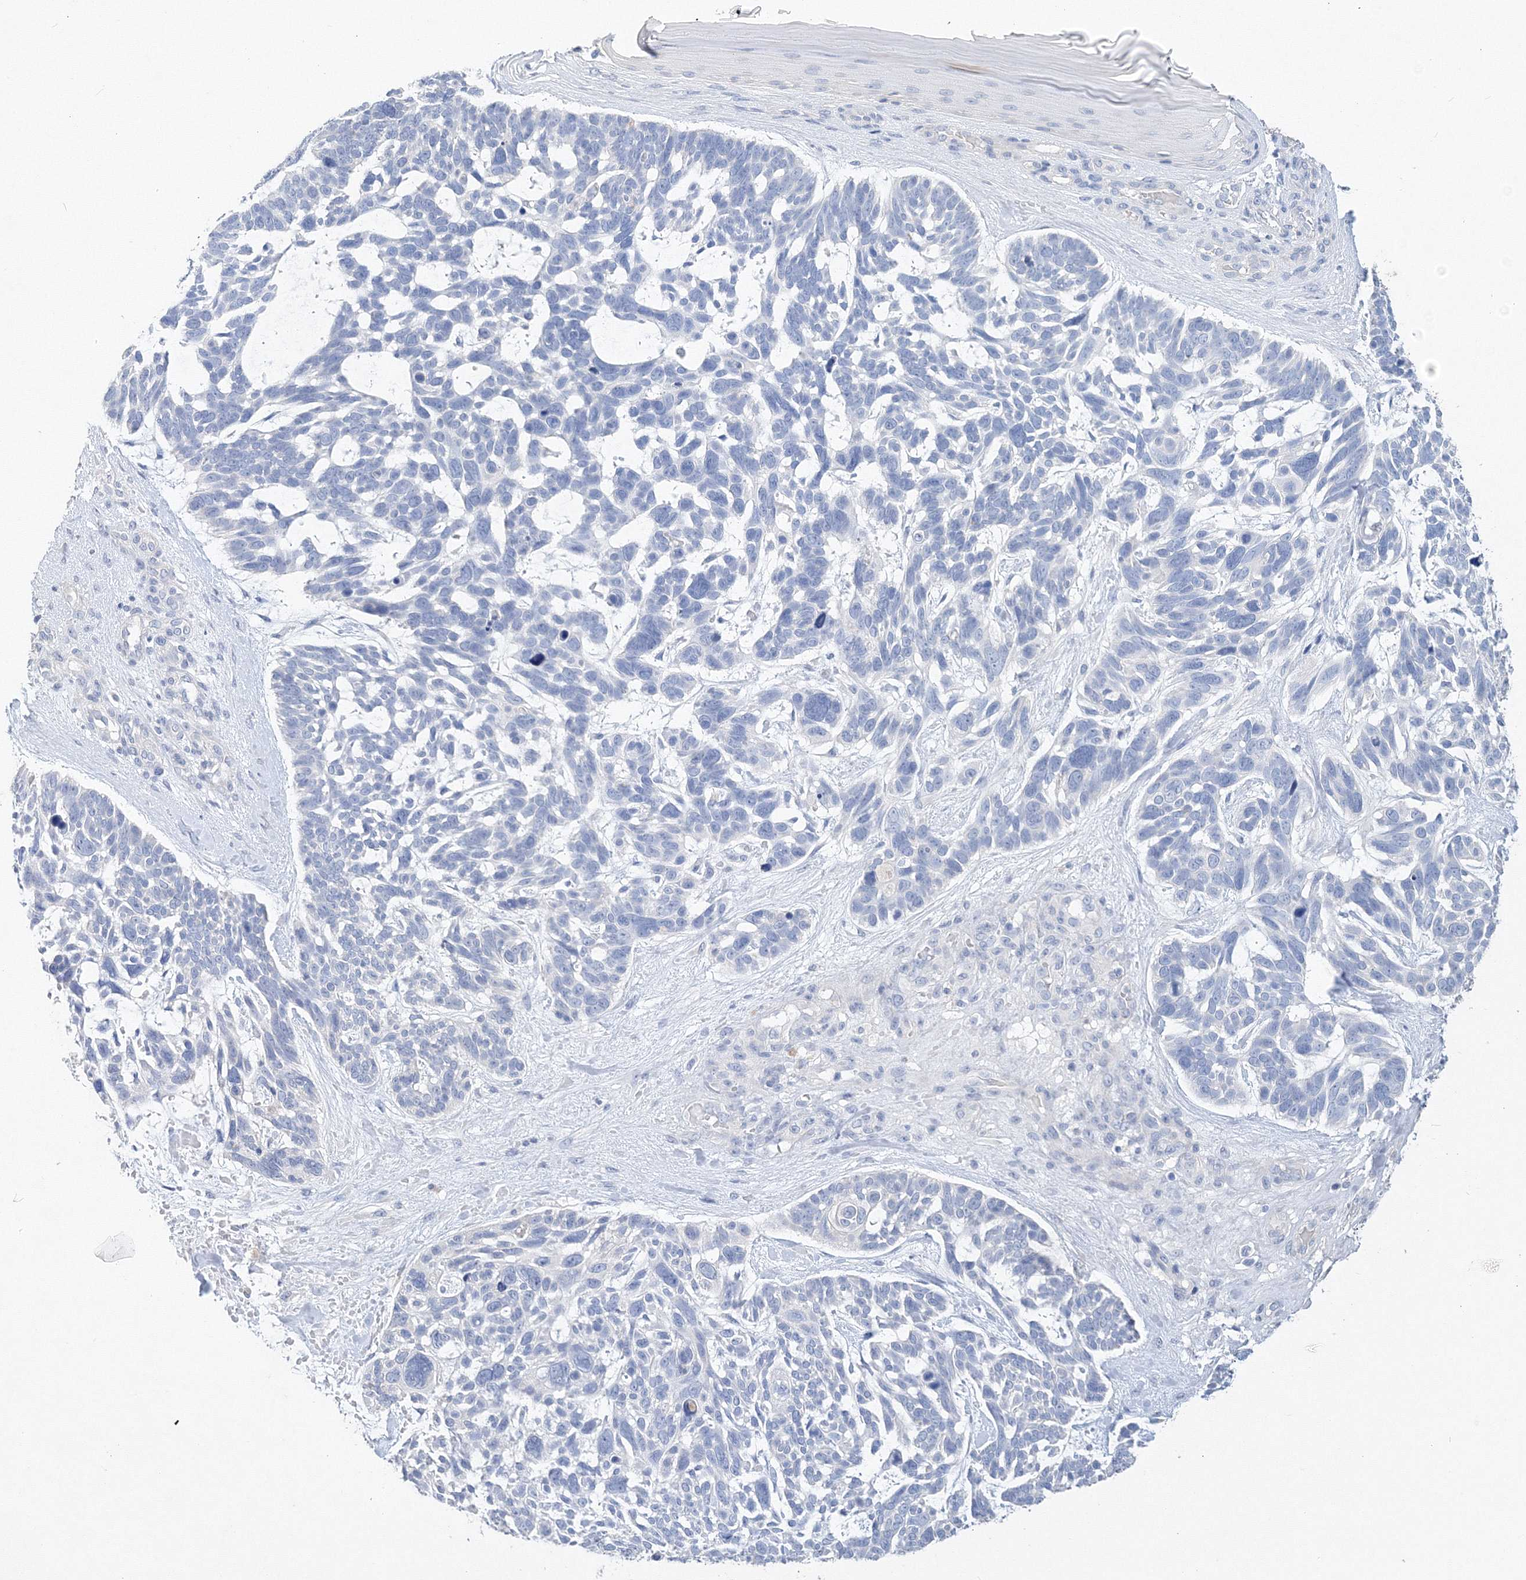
{"staining": {"intensity": "negative", "quantity": "none", "location": "none"}, "tissue": "skin cancer", "cell_type": "Tumor cells", "image_type": "cancer", "snomed": [{"axis": "morphology", "description": "Basal cell carcinoma"}, {"axis": "topography", "description": "Skin"}], "caption": "Histopathology image shows no significant protein staining in tumor cells of skin basal cell carcinoma.", "gene": "OSBPL6", "patient": {"sex": "male", "age": 88}}